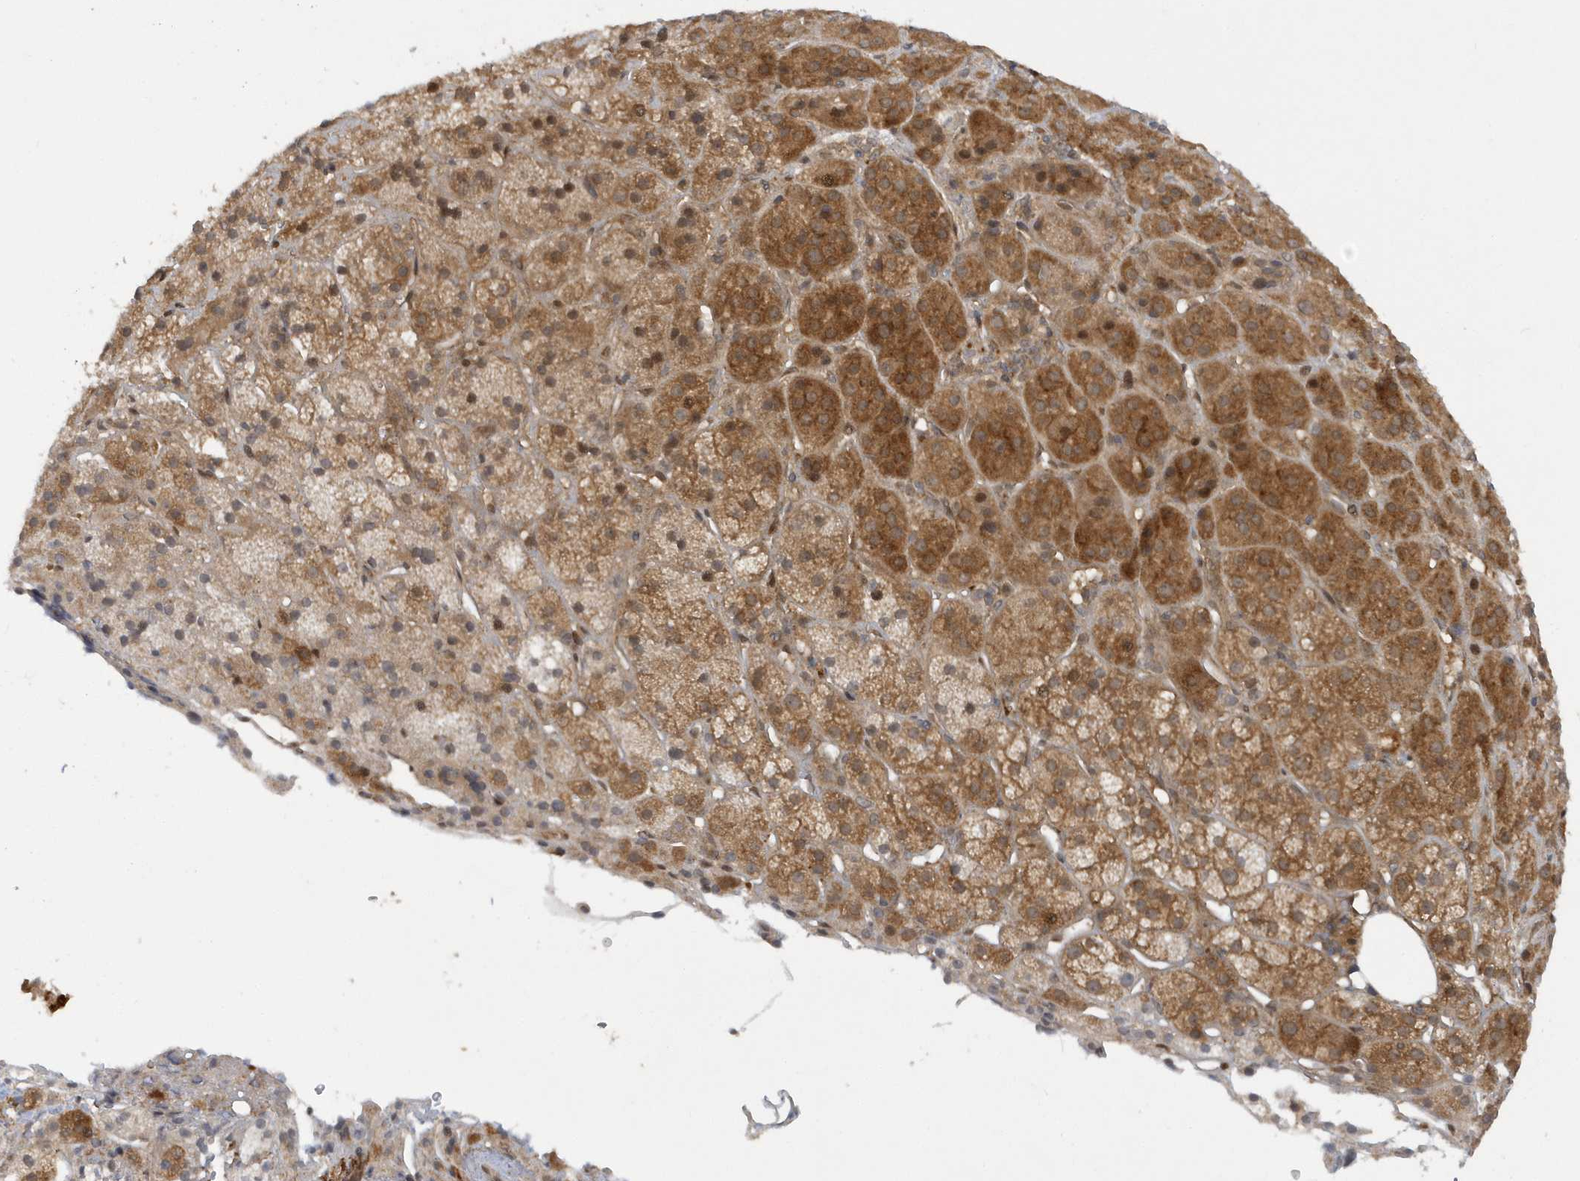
{"staining": {"intensity": "moderate", "quantity": ">75%", "location": "cytoplasmic/membranous"}, "tissue": "adrenal gland", "cell_type": "Glandular cells", "image_type": "normal", "snomed": [{"axis": "morphology", "description": "Normal tissue, NOS"}, {"axis": "topography", "description": "Adrenal gland"}], "caption": "Immunohistochemistry image of normal human adrenal gland stained for a protein (brown), which reveals medium levels of moderate cytoplasmic/membranous expression in approximately >75% of glandular cells.", "gene": "ATG4A", "patient": {"sex": "female", "age": 57}}